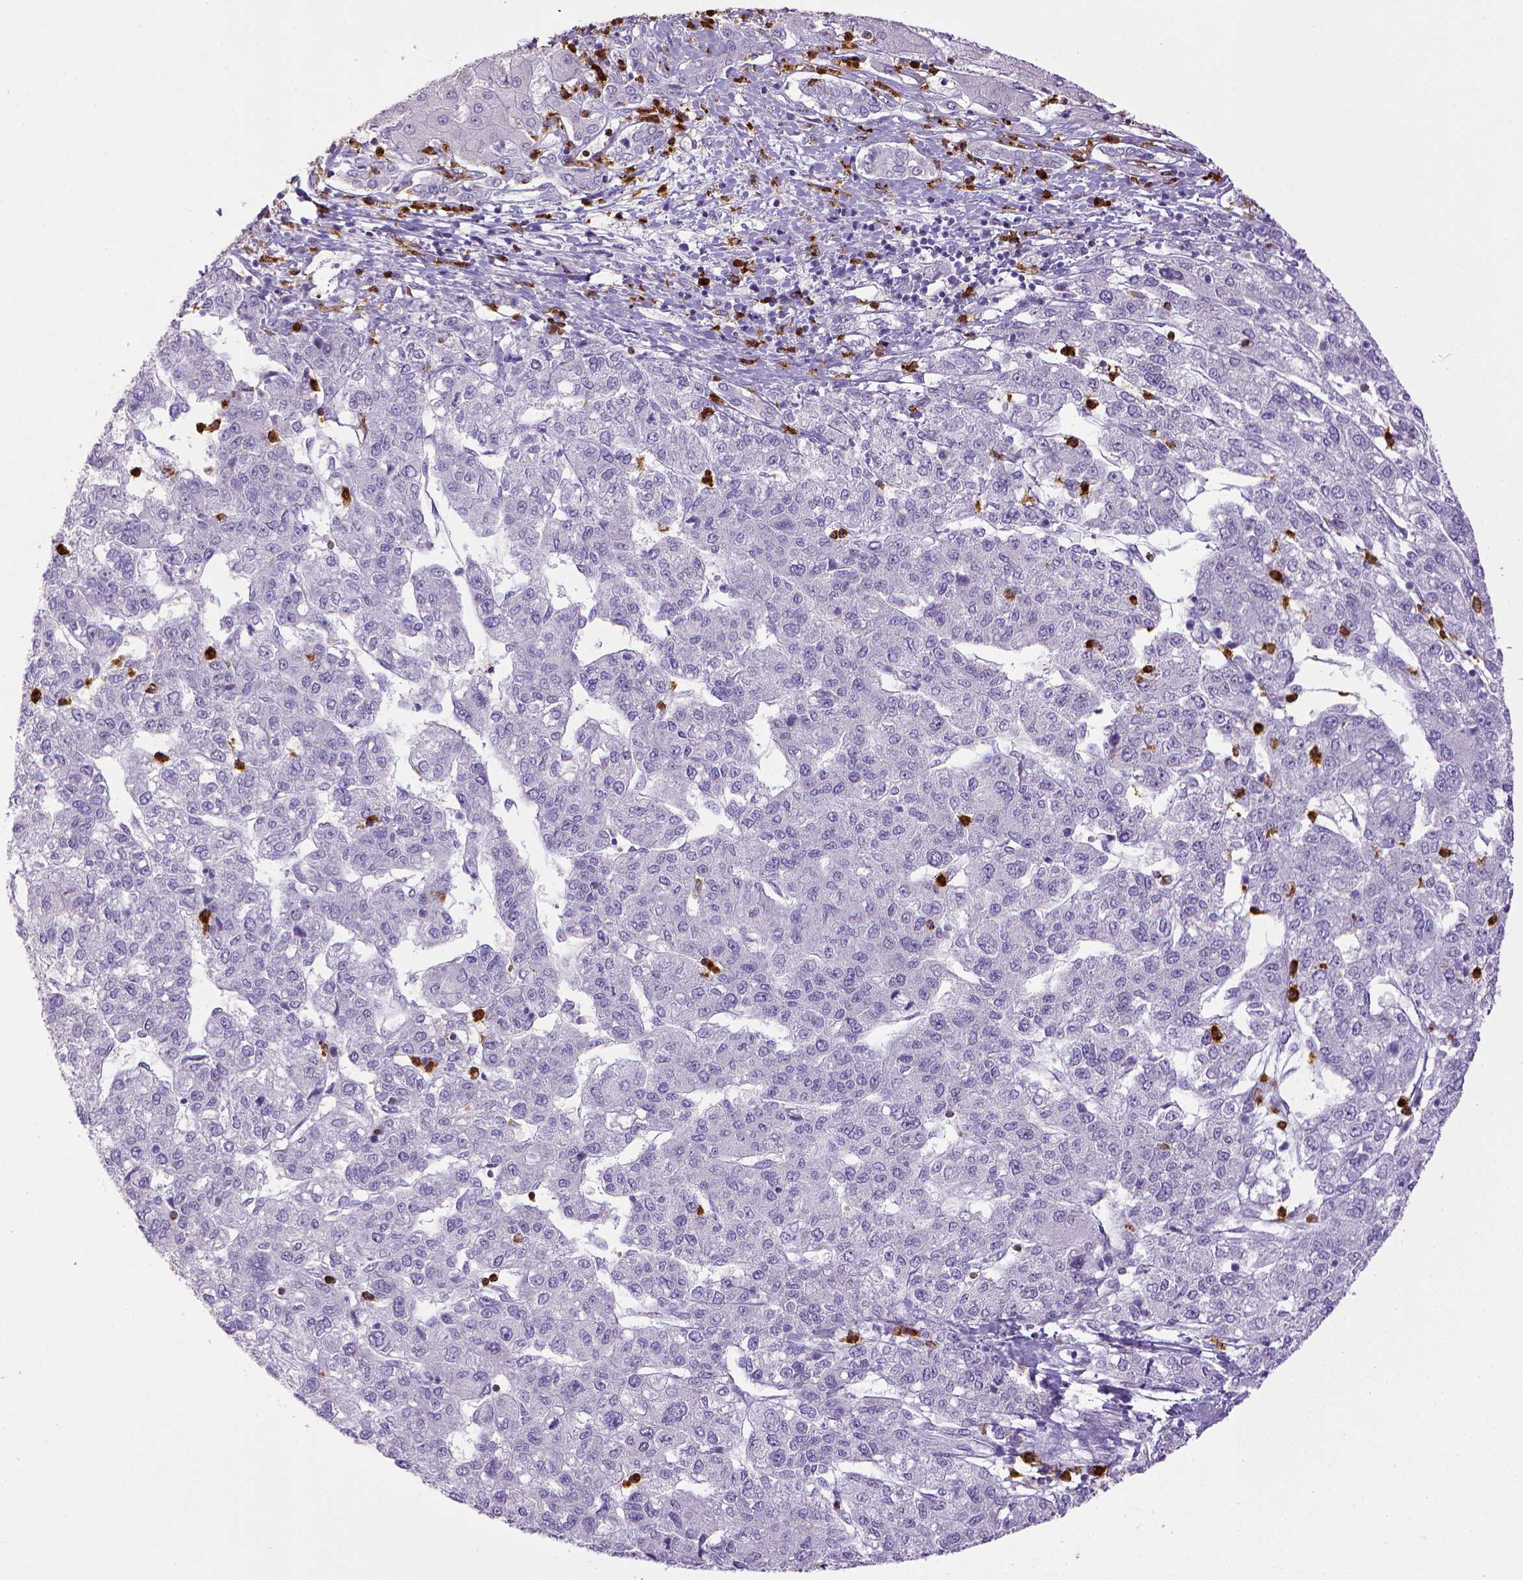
{"staining": {"intensity": "negative", "quantity": "none", "location": "none"}, "tissue": "liver cancer", "cell_type": "Tumor cells", "image_type": "cancer", "snomed": [{"axis": "morphology", "description": "Carcinoma, Hepatocellular, NOS"}, {"axis": "topography", "description": "Liver"}], "caption": "Tumor cells are negative for protein expression in human hepatocellular carcinoma (liver).", "gene": "ITGAM", "patient": {"sex": "male", "age": 56}}